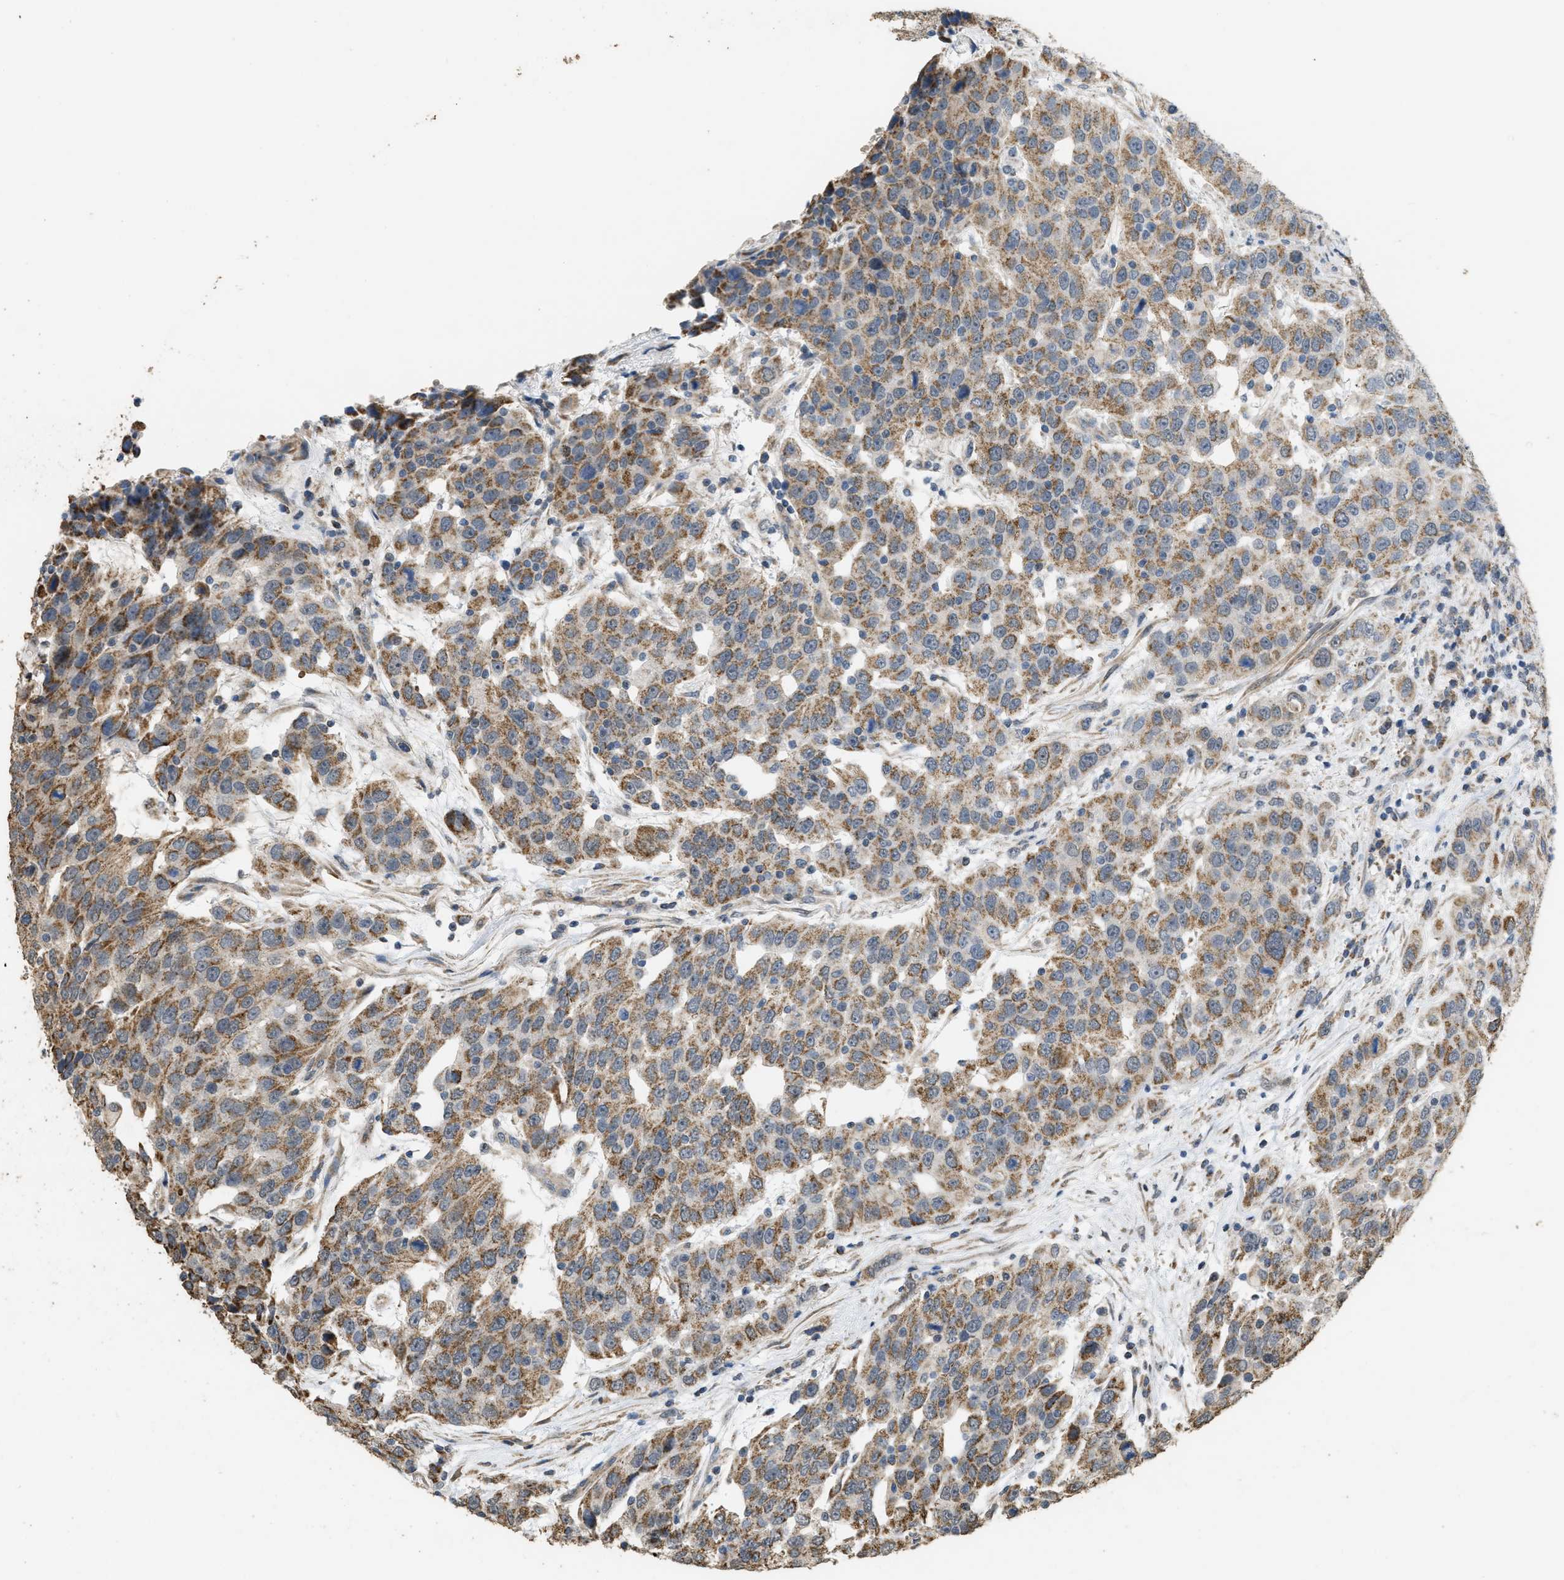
{"staining": {"intensity": "moderate", "quantity": ">75%", "location": "cytoplasmic/membranous"}, "tissue": "urothelial cancer", "cell_type": "Tumor cells", "image_type": "cancer", "snomed": [{"axis": "morphology", "description": "Urothelial carcinoma, High grade"}, {"axis": "topography", "description": "Urinary bladder"}], "caption": "Urothelial carcinoma (high-grade) stained with IHC reveals moderate cytoplasmic/membranous staining in about >75% of tumor cells.", "gene": "KCNA4", "patient": {"sex": "female", "age": 80}}